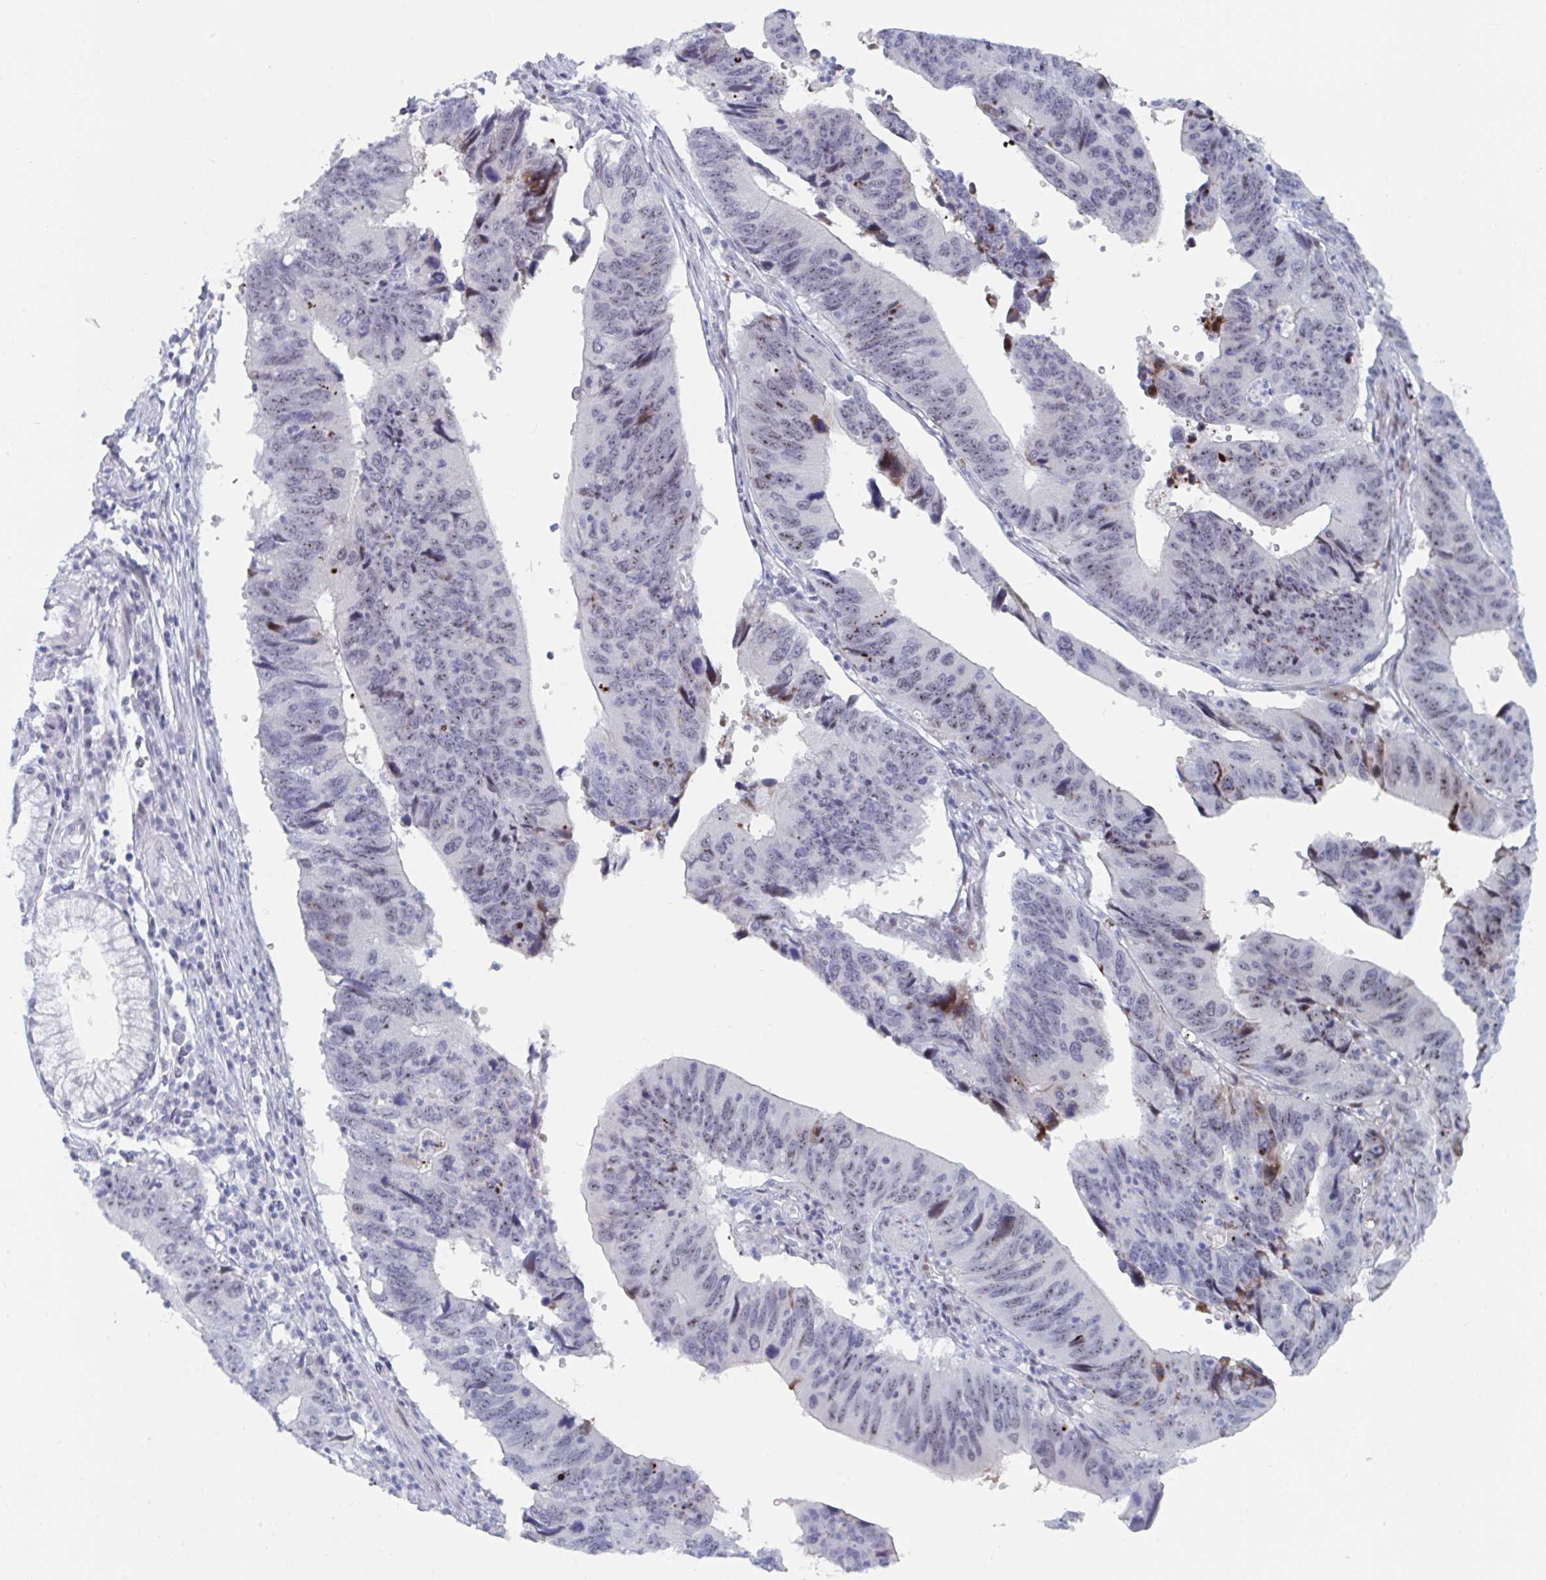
{"staining": {"intensity": "weak", "quantity": "25%-75%", "location": "nuclear"}, "tissue": "stomach cancer", "cell_type": "Tumor cells", "image_type": "cancer", "snomed": [{"axis": "morphology", "description": "Adenocarcinoma, NOS"}, {"axis": "topography", "description": "Stomach"}], "caption": "The histopathology image shows immunohistochemical staining of adenocarcinoma (stomach). There is weak nuclear expression is present in approximately 25%-75% of tumor cells.", "gene": "NR1H2", "patient": {"sex": "male", "age": 59}}